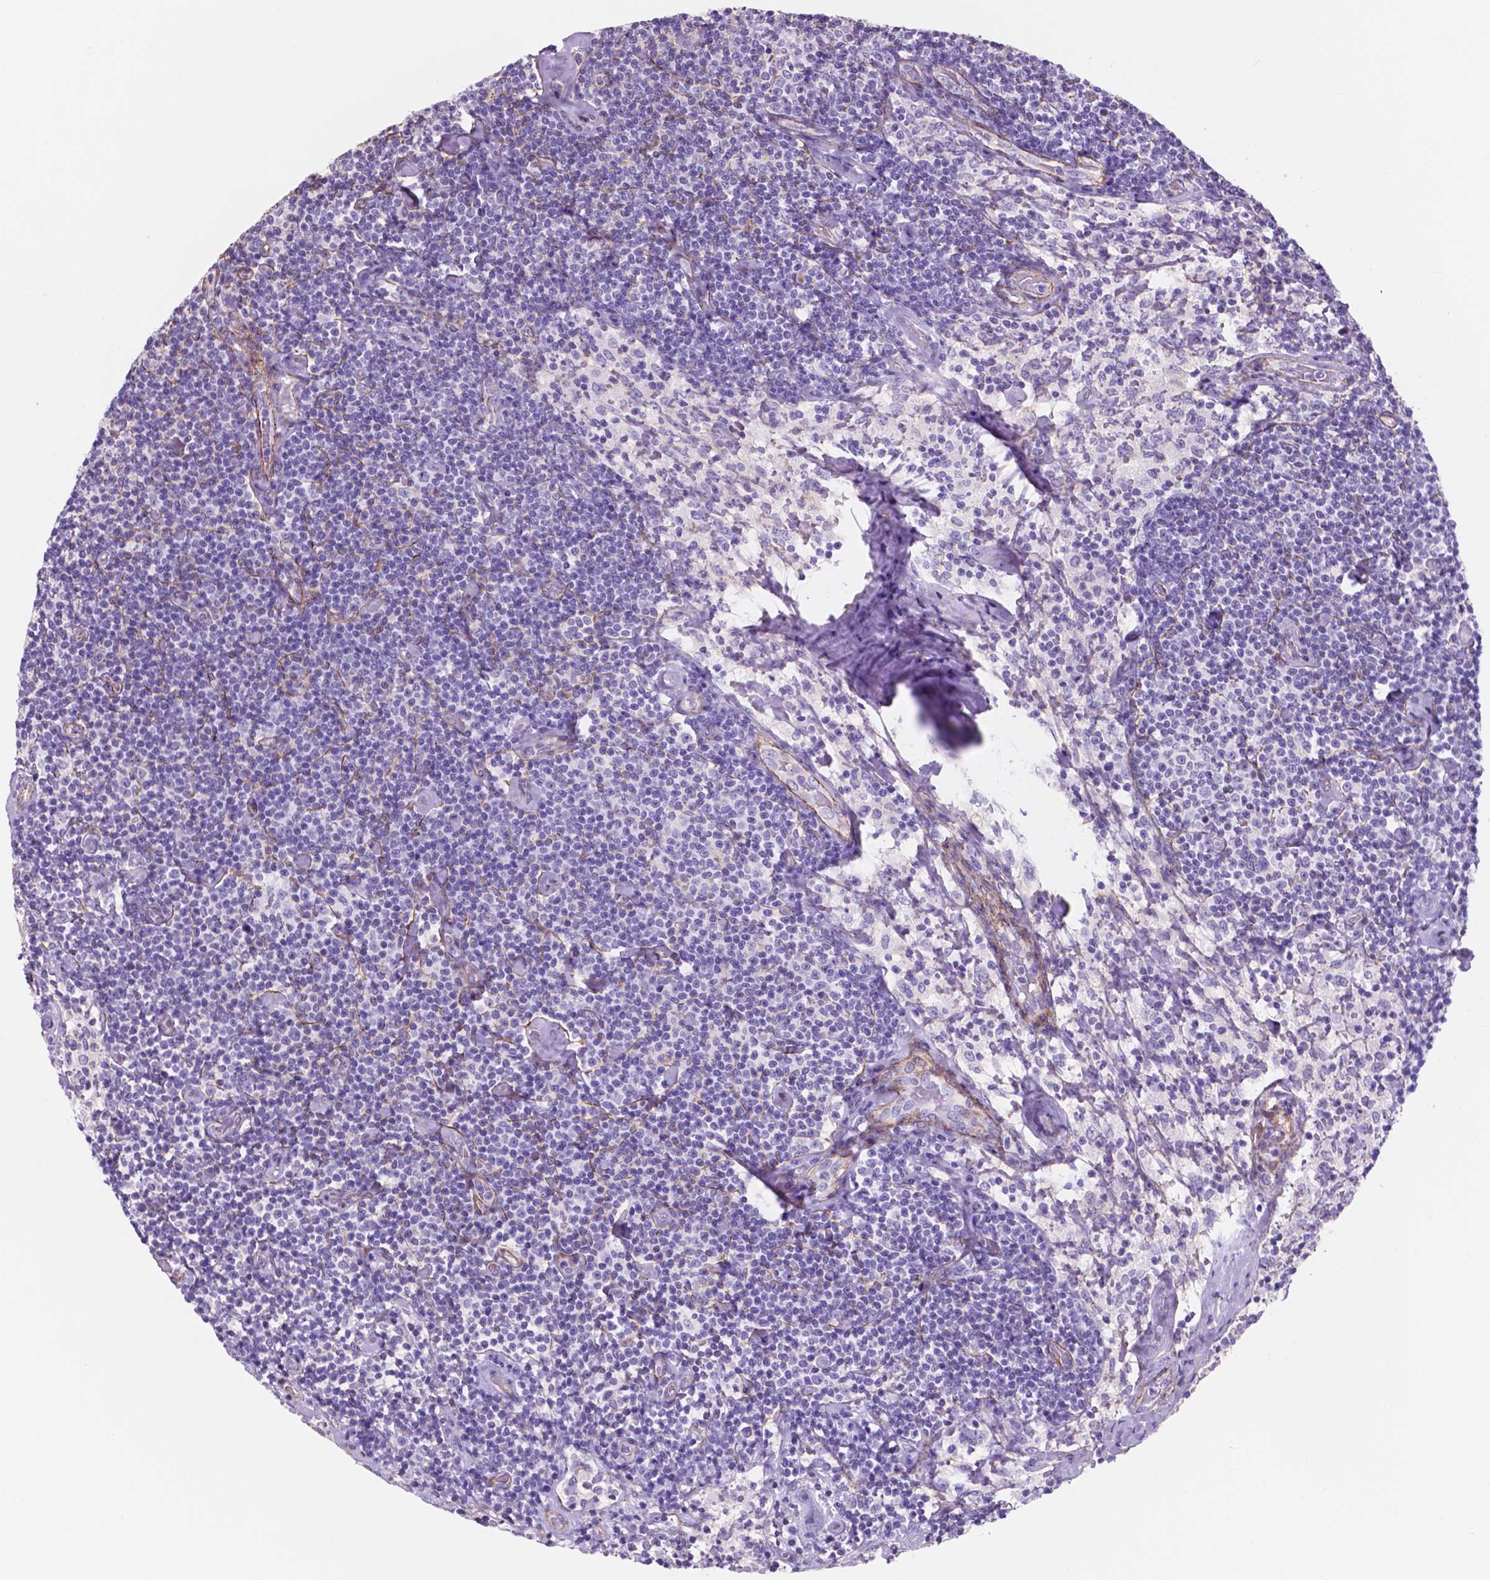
{"staining": {"intensity": "negative", "quantity": "none", "location": "none"}, "tissue": "lymphoma", "cell_type": "Tumor cells", "image_type": "cancer", "snomed": [{"axis": "morphology", "description": "Malignant lymphoma, non-Hodgkin's type, Low grade"}, {"axis": "topography", "description": "Lymph node"}], "caption": "High magnification brightfield microscopy of low-grade malignant lymphoma, non-Hodgkin's type stained with DAB (brown) and counterstained with hematoxylin (blue): tumor cells show no significant expression.", "gene": "TOR2A", "patient": {"sex": "male", "age": 81}}